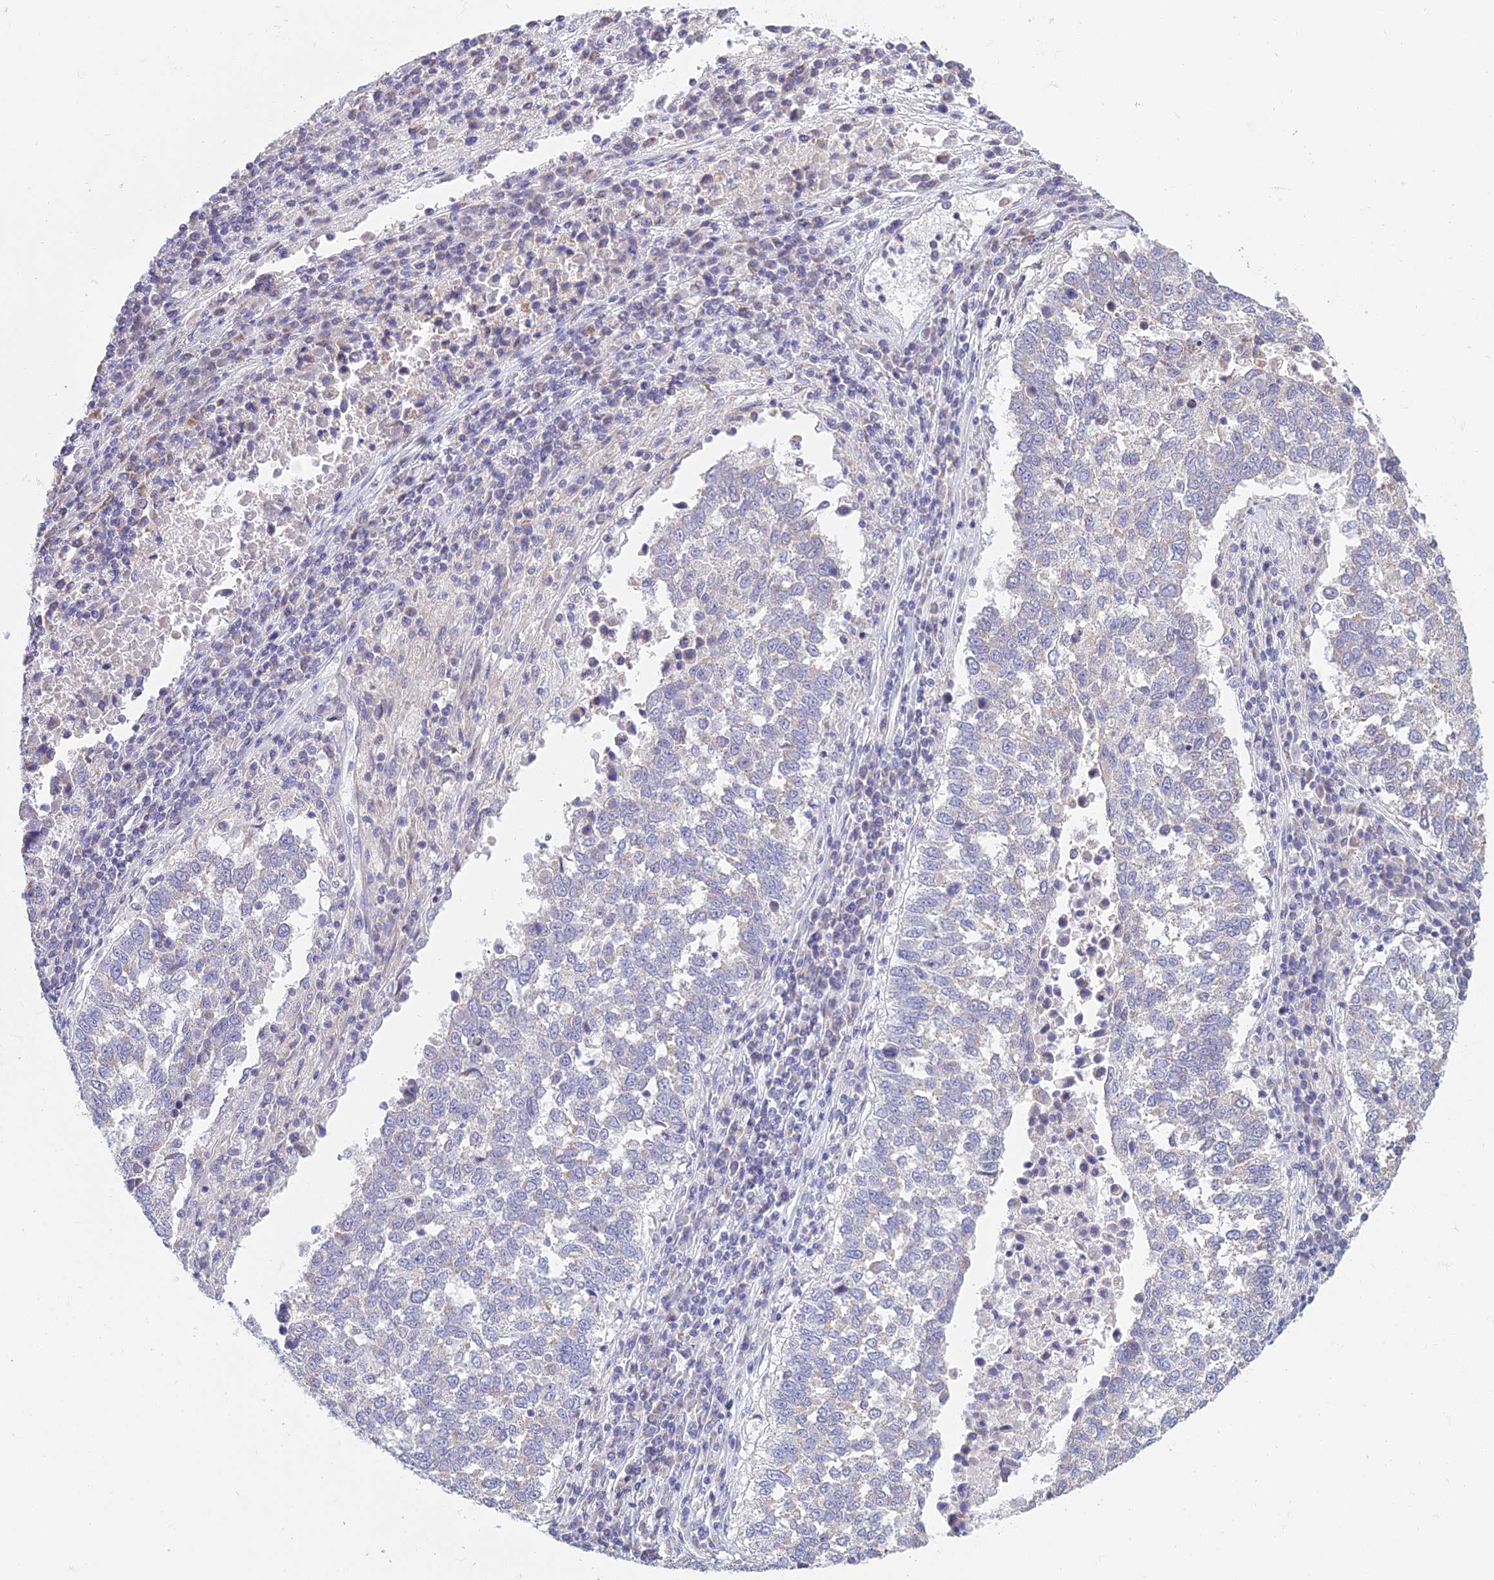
{"staining": {"intensity": "negative", "quantity": "none", "location": "none"}, "tissue": "lung cancer", "cell_type": "Tumor cells", "image_type": "cancer", "snomed": [{"axis": "morphology", "description": "Squamous cell carcinoma, NOS"}, {"axis": "topography", "description": "Lung"}], "caption": "The immunohistochemistry histopathology image has no significant staining in tumor cells of squamous cell carcinoma (lung) tissue.", "gene": "CFAP206", "patient": {"sex": "male", "age": 73}}